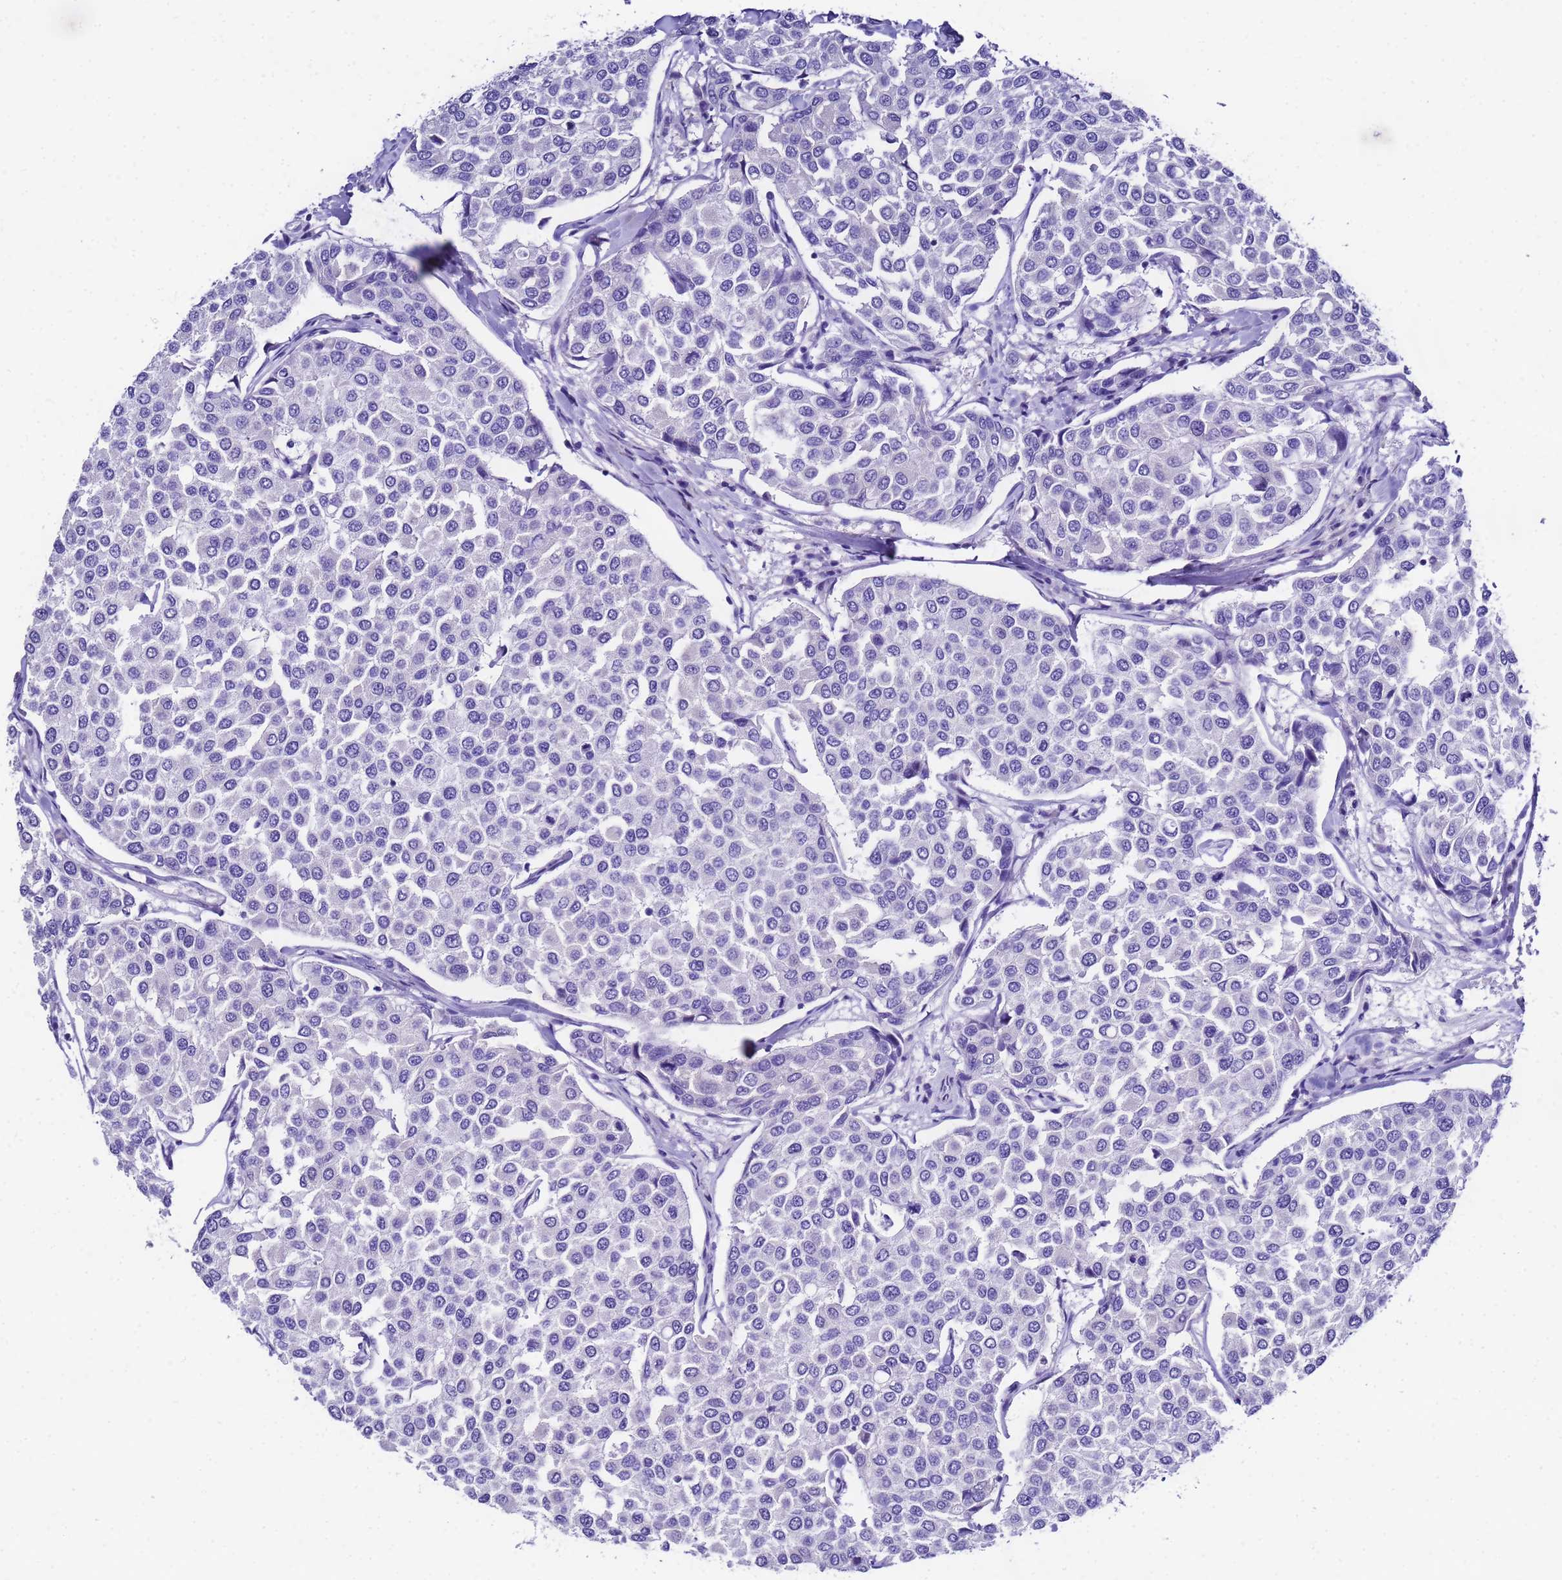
{"staining": {"intensity": "negative", "quantity": "none", "location": "none"}, "tissue": "breast cancer", "cell_type": "Tumor cells", "image_type": "cancer", "snomed": [{"axis": "morphology", "description": "Duct carcinoma"}, {"axis": "topography", "description": "Breast"}], "caption": "Tumor cells are negative for brown protein staining in breast cancer. (DAB immunohistochemistry (IHC) with hematoxylin counter stain).", "gene": "UGT2B10", "patient": {"sex": "female", "age": 55}}